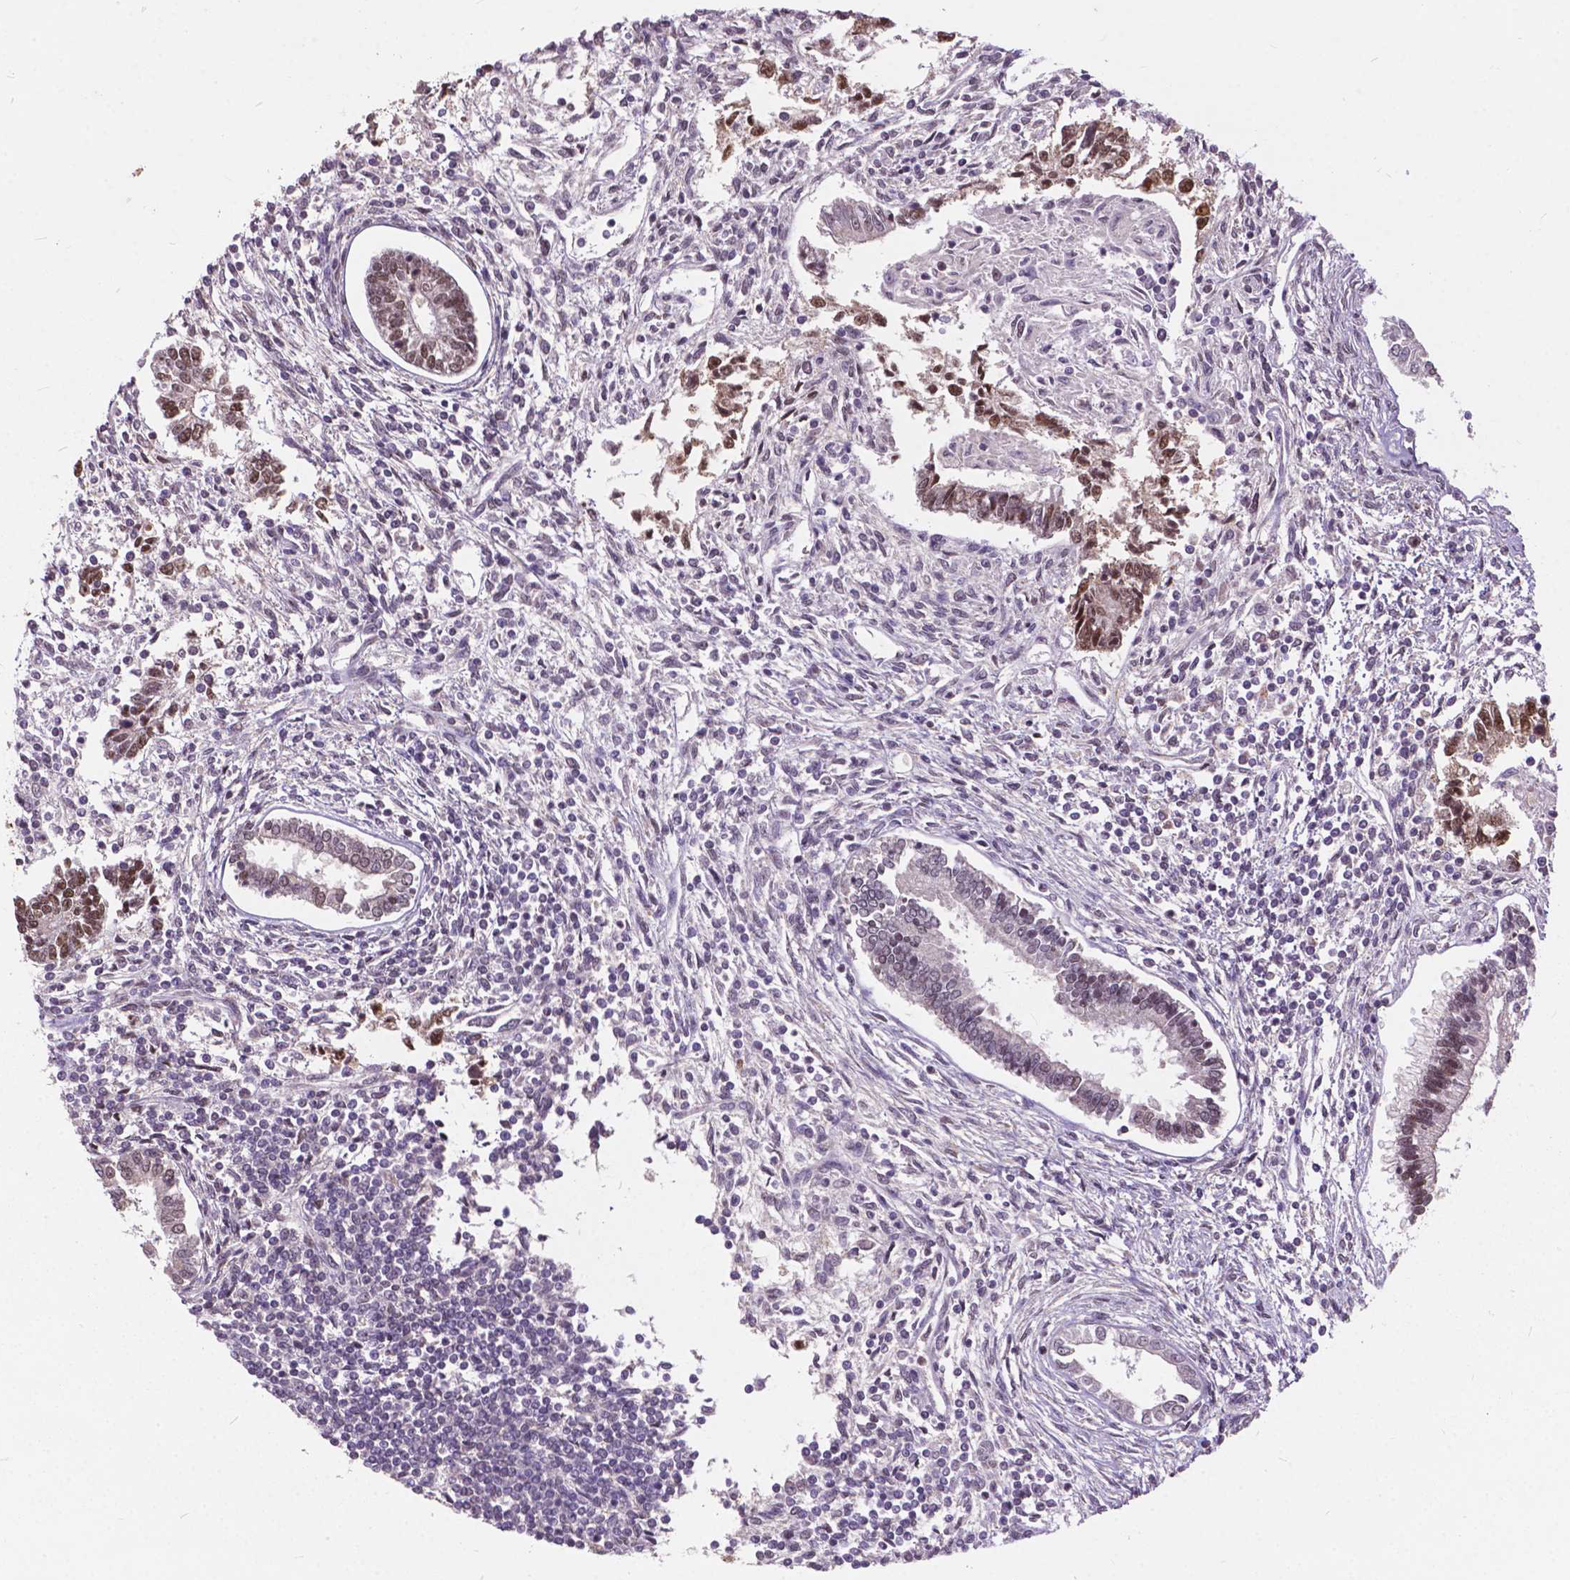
{"staining": {"intensity": "moderate", "quantity": "<25%", "location": "nuclear"}, "tissue": "testis cancer", "cell_type": "Tumor cells", "image_type": "cancer", "snomed": [{"axis": "morphology", "description": "Carcinoma, Embryonal, NOS"}, {"axis": "topography", "description": "Testis"}], "caption": "There is low levels of moderate nuclear staining in tumor cells of testis cancer (embryonal carcinoma), as demonstrated by immunohistochemical staining (brown color).", "gene": "MSH2", "patient": {"sex": "male", "age": 37}}